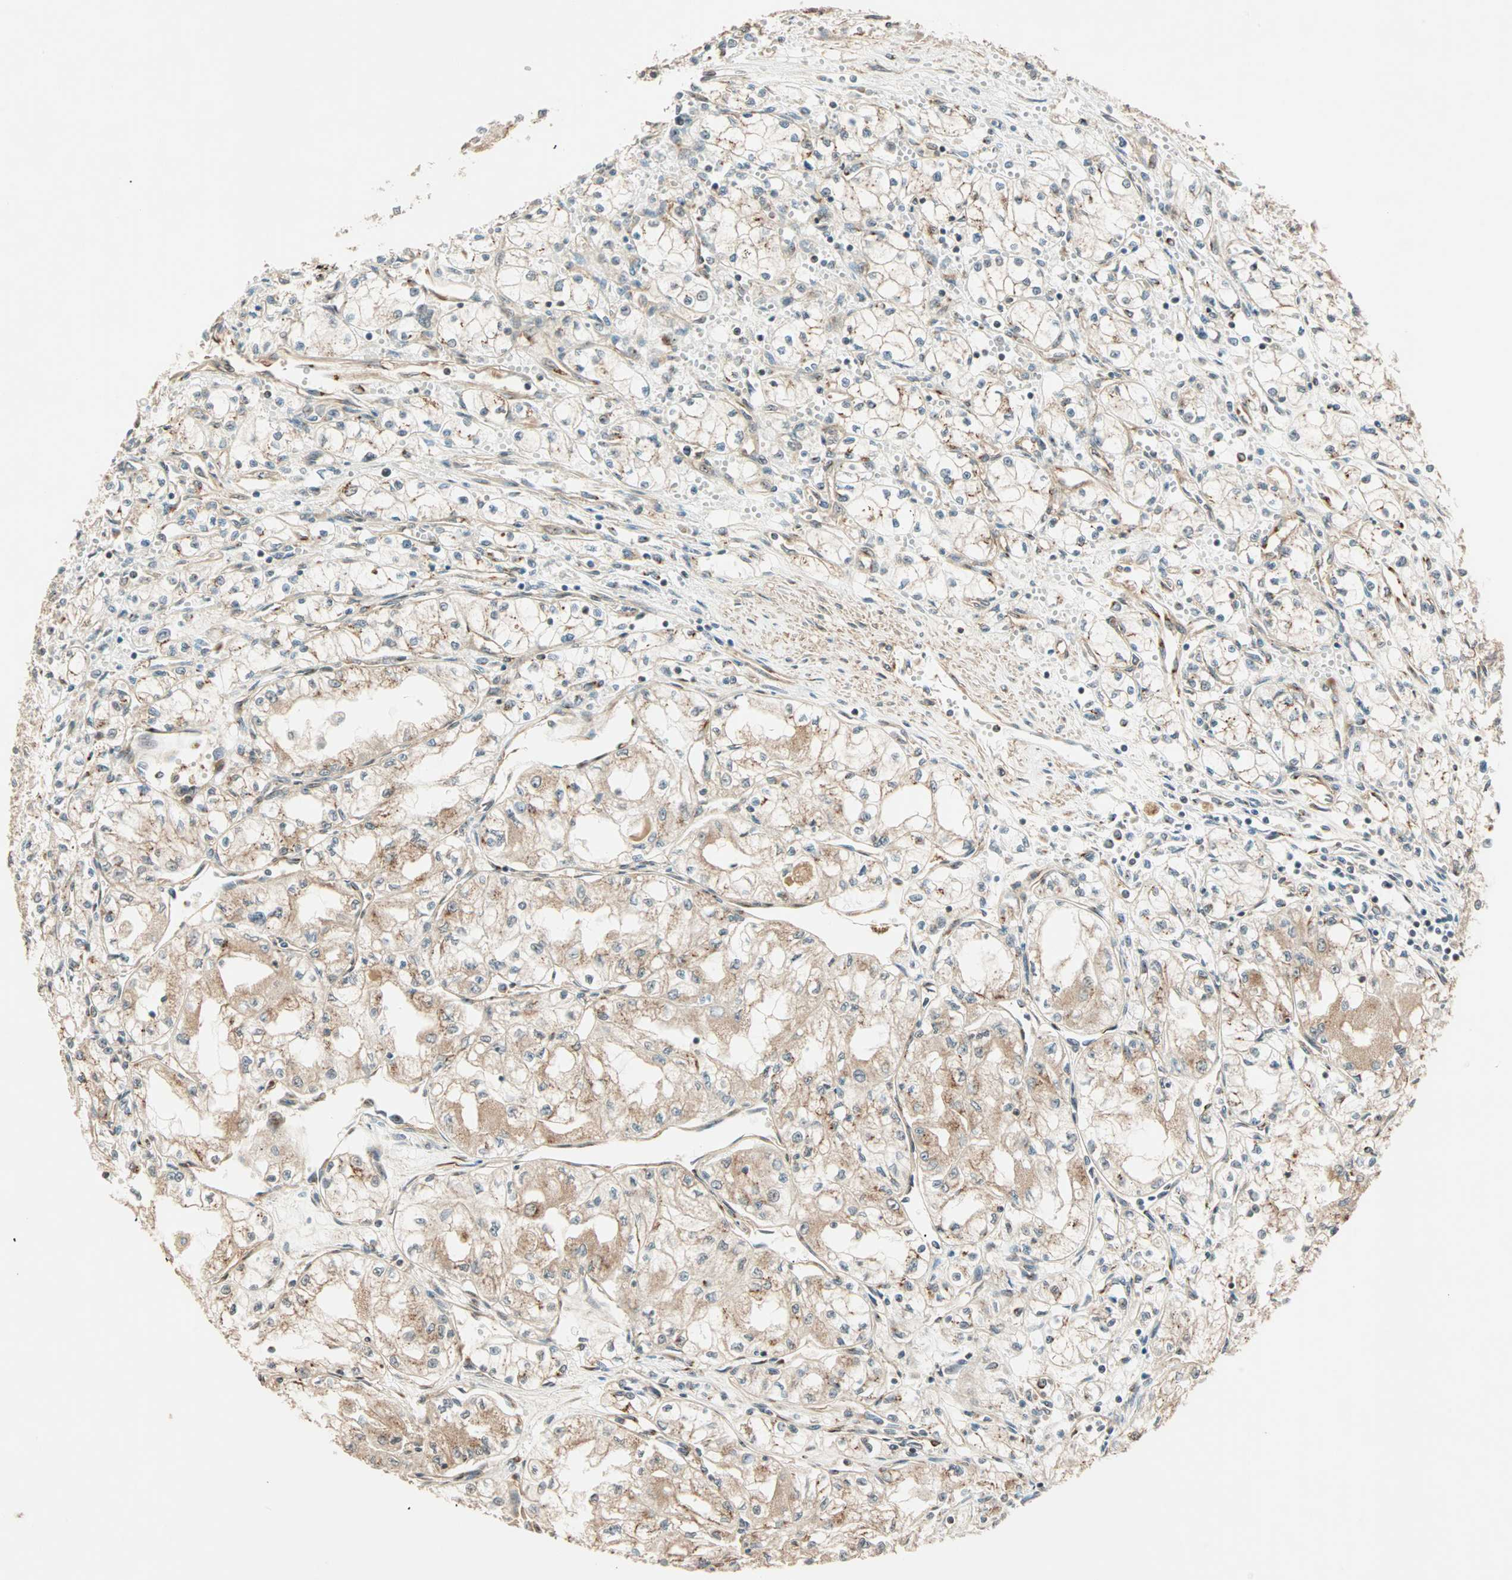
{"staining": {"intensity": "weak", "quantity": "25%-75%", "location": "cytoplasmic/membranous"}, "tissue": "renal cancer", "cell_type": "Tumor cells", "image_type": "cancer", "snomed": [{"axis": "morphology", "description": "Normal tissue, NOS"}, {"axis": "morphology", "description": "Adenocarcinoma, NOS"}, {"axis": "topography", "description": "Kidney"}], "caption": "Immunohistochemical staining of human renal cancer reveals low levels of weak cytoplasmic/membranous positivity in approximately 25%-75% of tumor cells.", "gene": "PRDM2", "patient": {"sex": "male", "age": 59}}